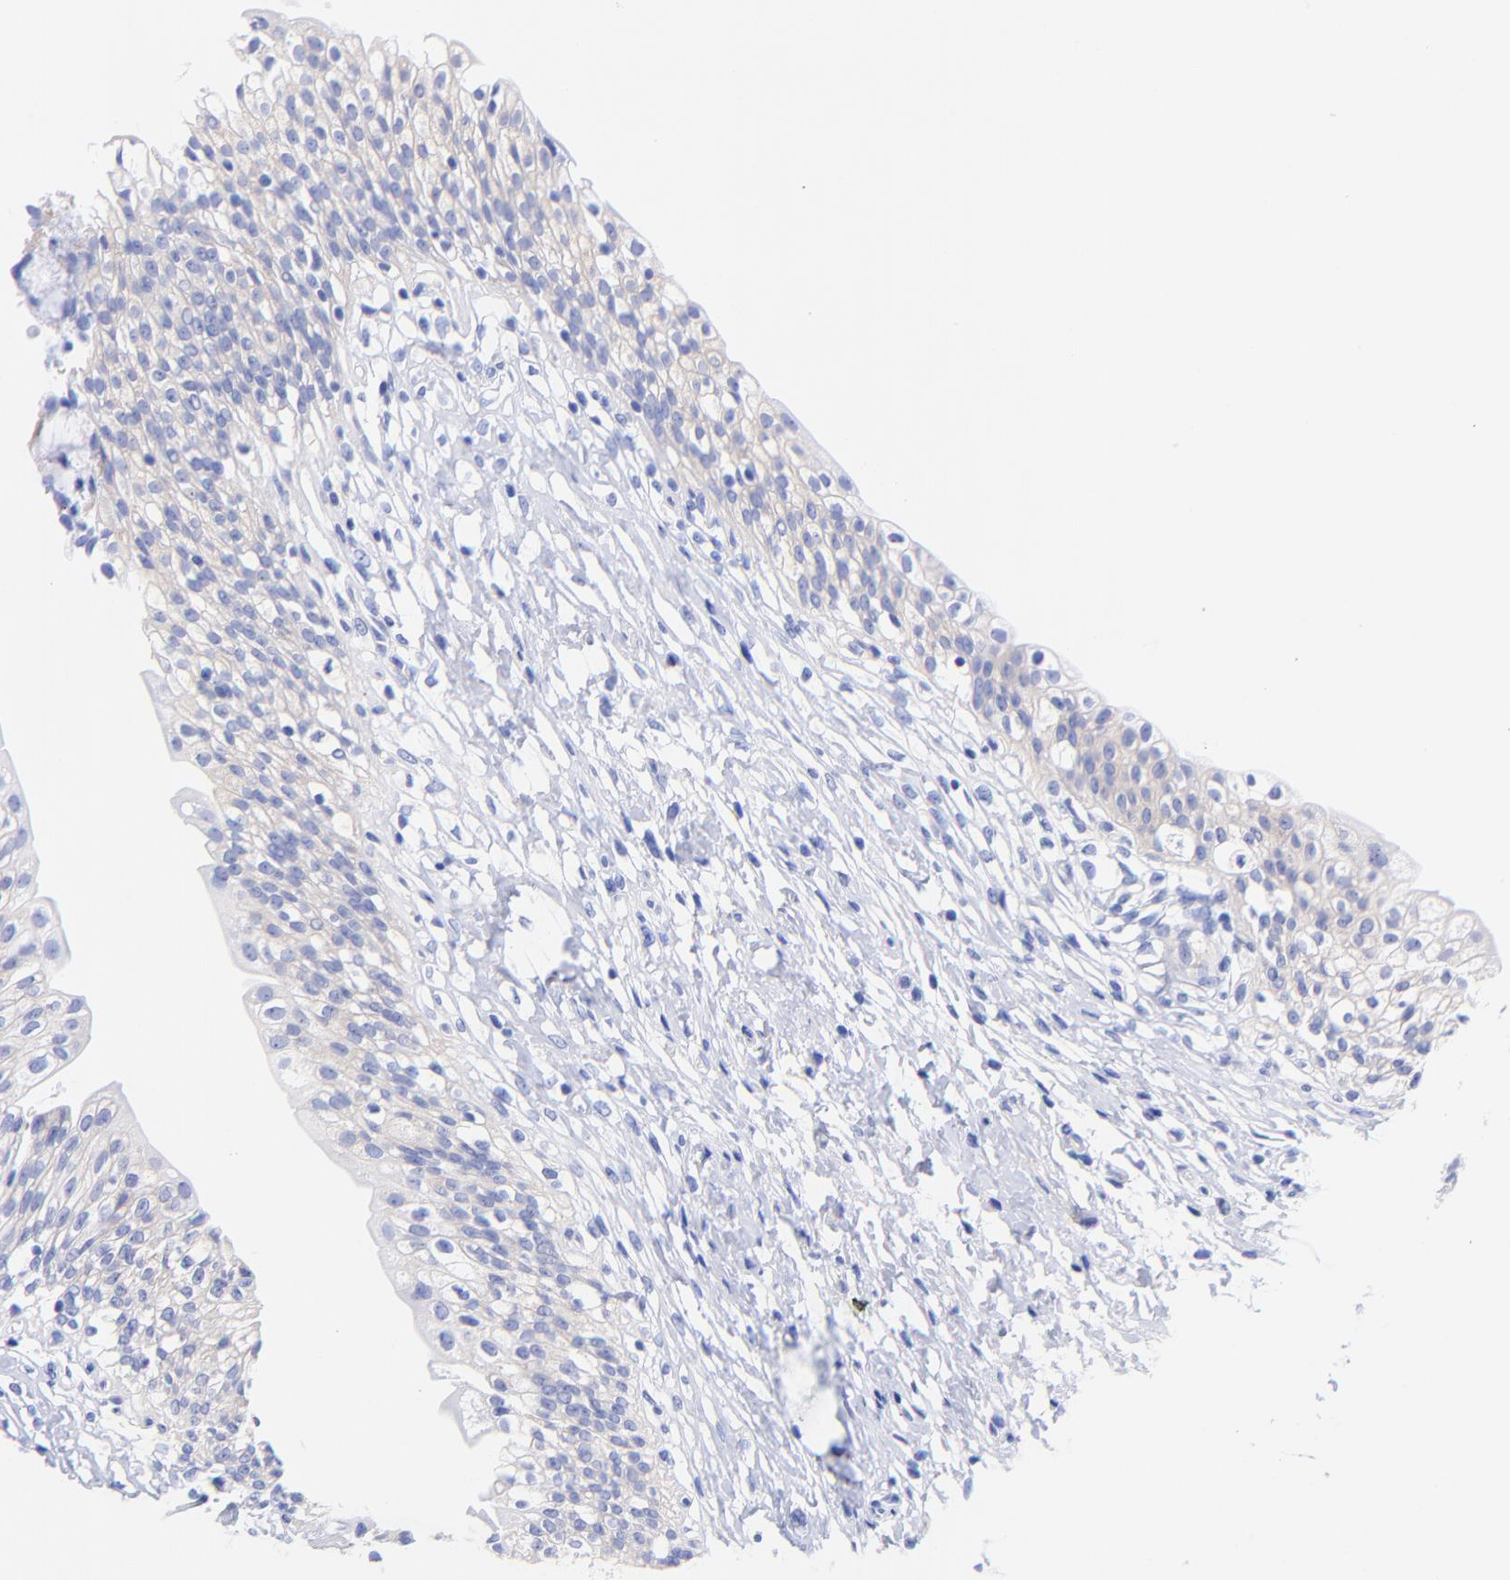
{"staining": {"intensity": "negative", "quantity": "none", "location": "none"}, "tissue": "urinary bladder", "cell_type": "Urothelial cells", "image_type": "normal", "snomed": [{"axis": "morphology", "description": "Normal tissue, NOS"}, {"axis": "topography", "description": "Urinary bladder"}], "caption": "Protein analysis of normal urinary bladder displays no significant positivity in urothelial cells. (DAB (3,3'-diaminobenzidine) immunohistochemistry, high magnification).", "gene": "GPHN", "patient": {"sex": "female", "age": 80}}